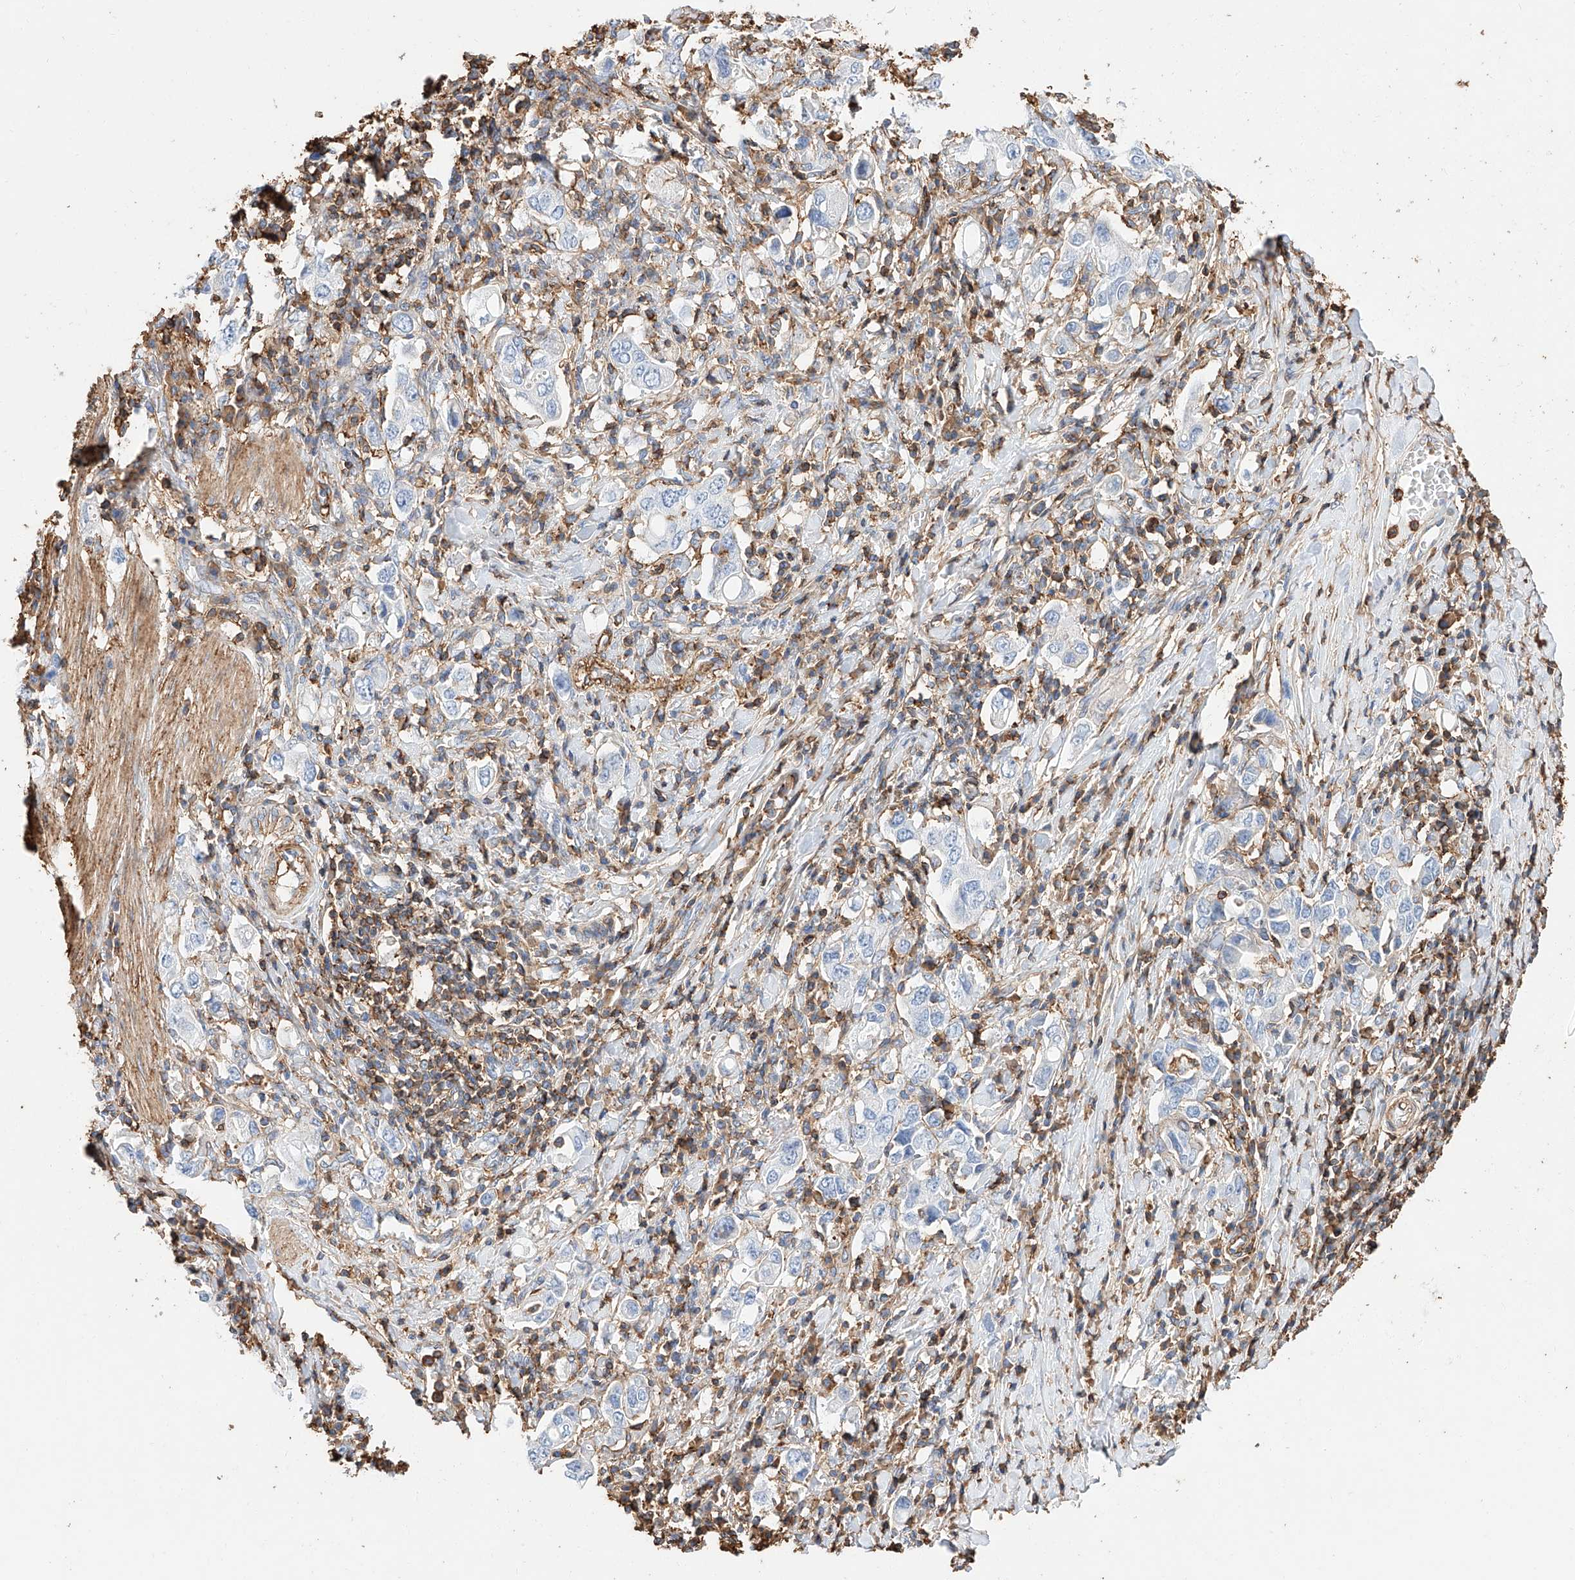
{"staining": {"intensity": "negative", "quantity": "none", "location": "none"}, "tissue": "stomach cancer", "cell_type": "Tumor cells", "image_type": "cancer", "snomed": [{"axis": "morphology", "description": "Adenocarcinoma, NOS"}, {"axis": "topography", "description": "Stomach, upper"}], "caption": "IHC histopathology image of human adenocarcinoma (stomach) stained for a protein (brown), which reveals no expression in tumor cells.", "gene": "WFS1", "patient": {"sex": "male", "age": 62}}